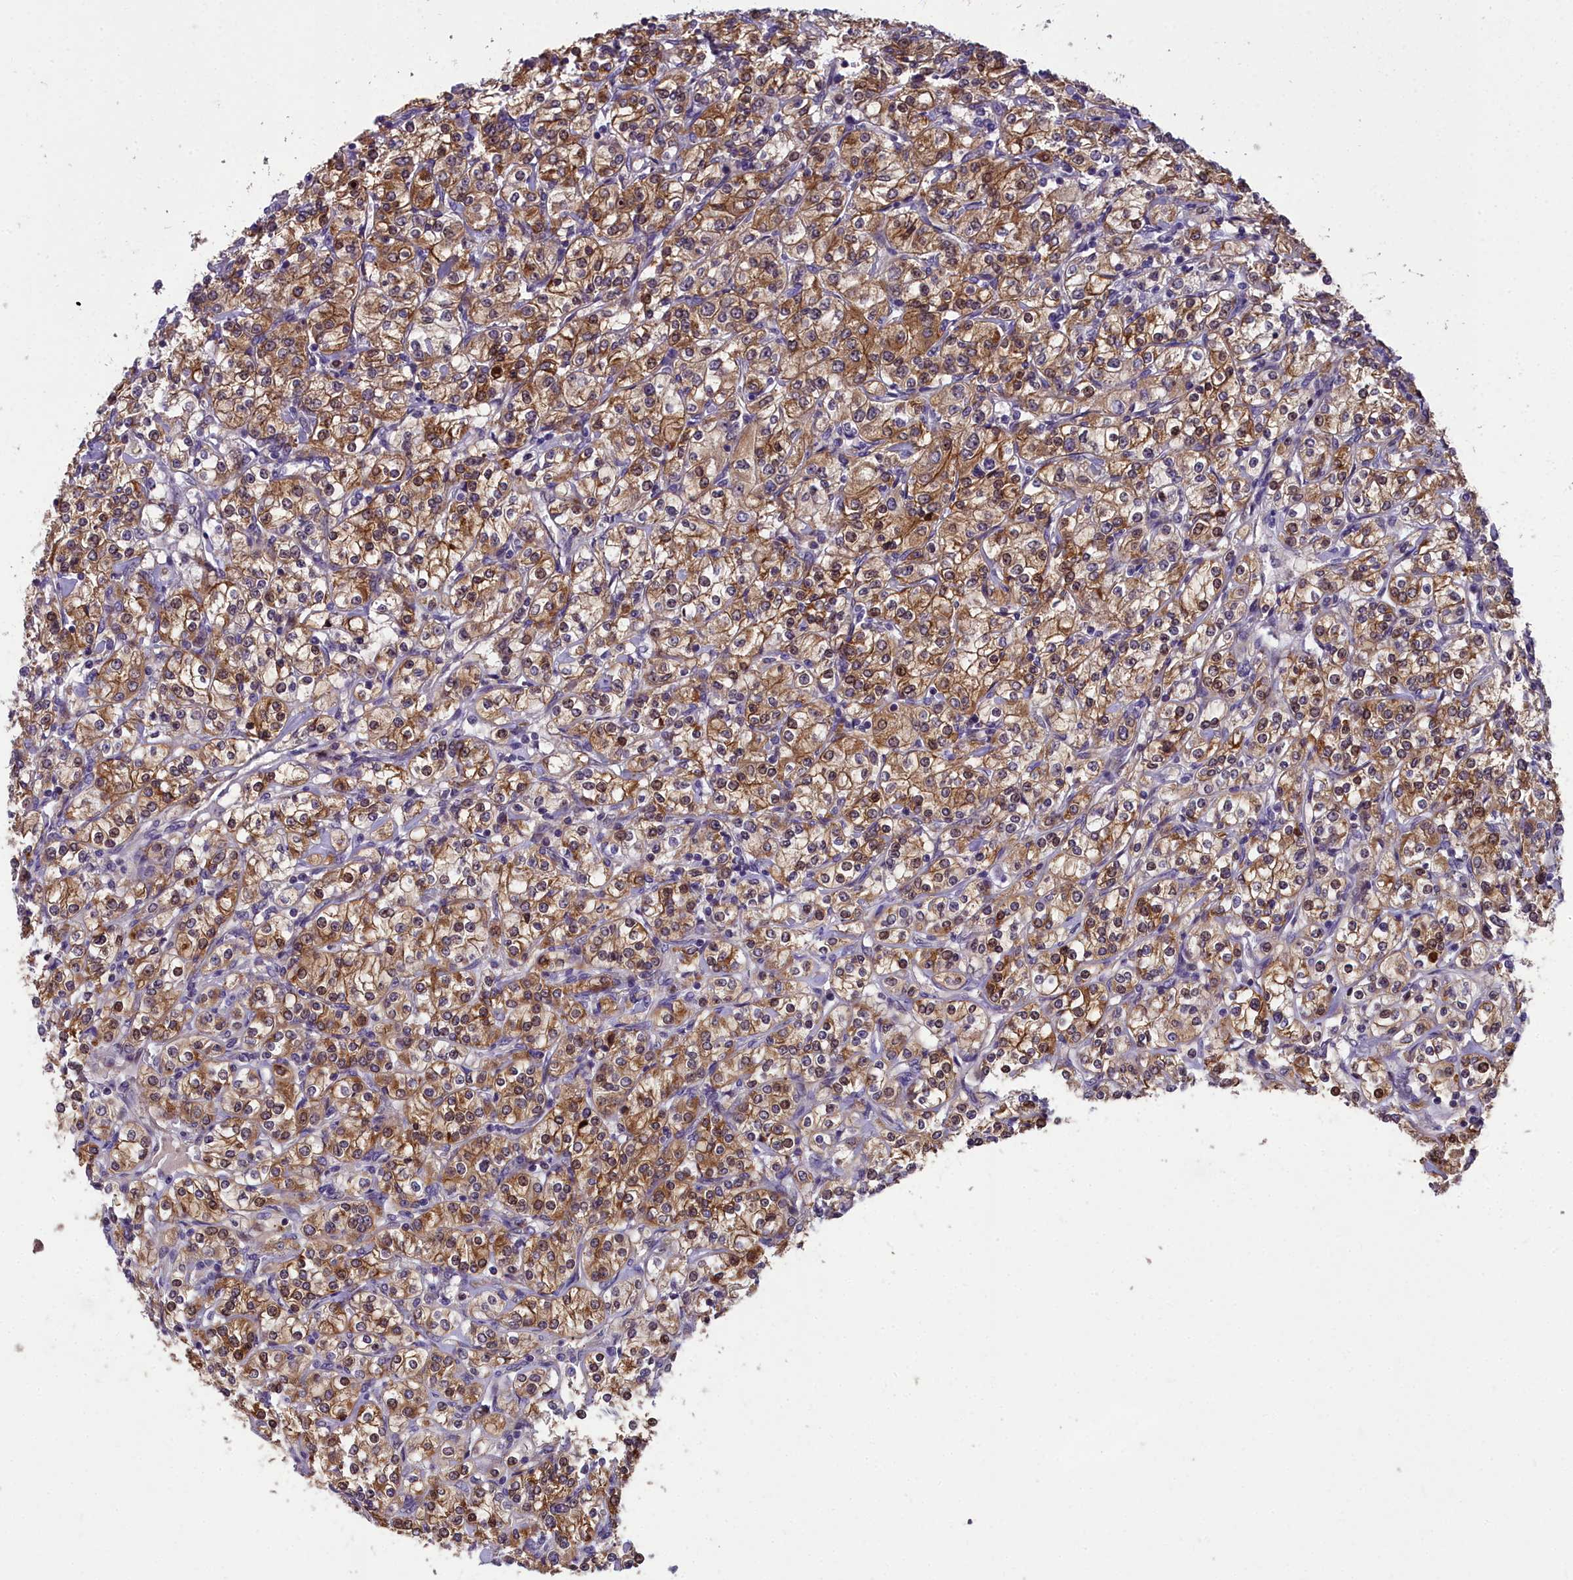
{"staining": {"intensity": "moderate", "quantity": ">75%", "location": "cytoplasmic/membranous,nuclear"}, "tissue": "renal cancer", "cell_type": "Tumor cells", "image_type": "cancer", "snomed": [{"axis": "morphology", "description": "Adenocarcinoma, NOS"}, {"axis": "topography", "description": "Kidney"}], "caption": "Immunohistochemistry photomicrograph of renal adenocarcinoma stained for a protein (brown), which shows medium levels of moderate cytoplasmic/membranous and nuclear positivity in about >75% of tumor cells.", "gene": "ZNF333", "patient": {"sex": "male", "age": 77}}